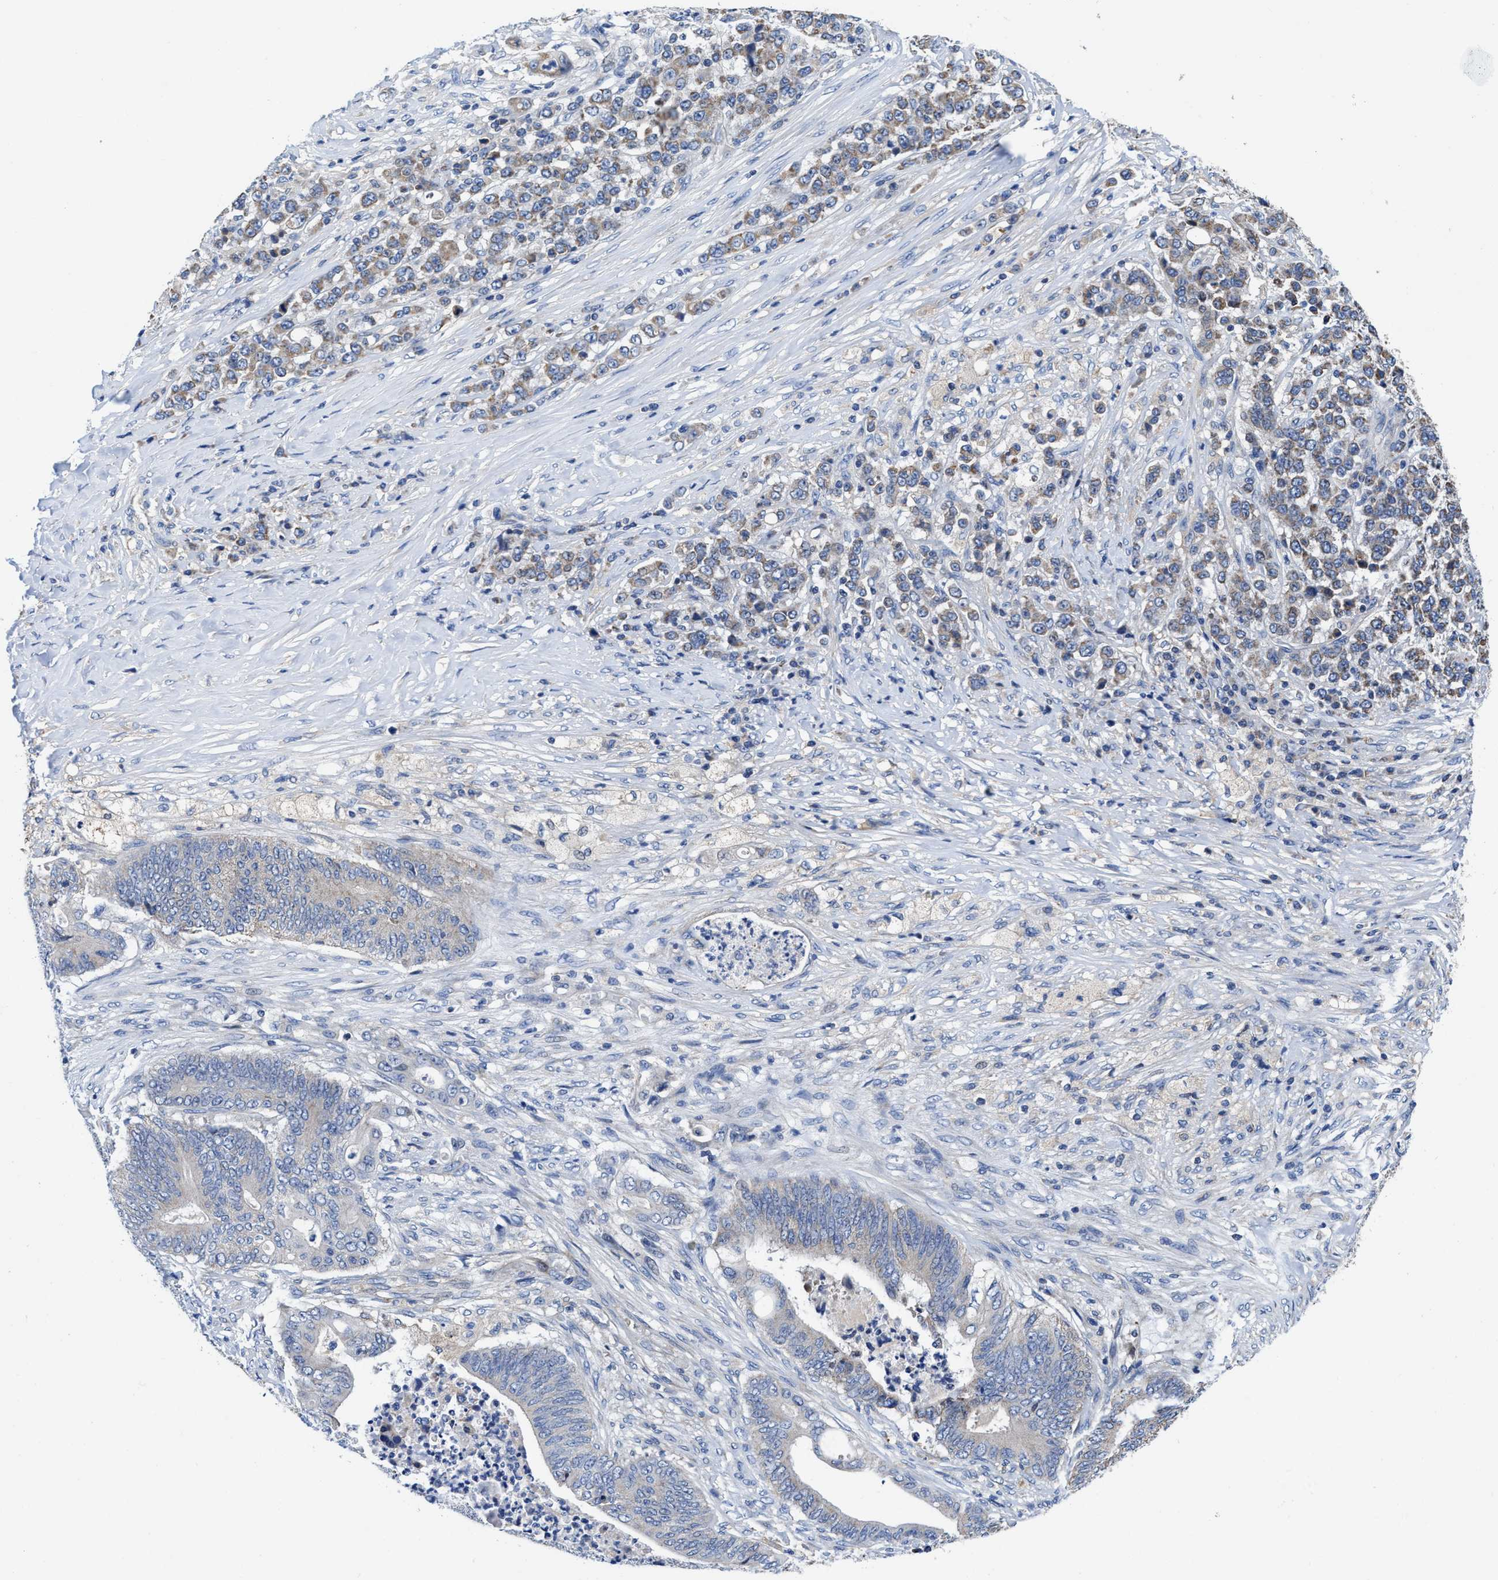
{"staining": {"intensity": "negative", "quantity": "none", "location": "none"}, "tissue": "stomach cancer", "cell_type": "Tumor cells", "image_type": "cancer", "snomed": [{"axis": "morphology", "description": "Adenocarcinoma, NOS"}, {"axis": "topography", "description": "Stomach"}], "caption": "Immunohistochemistry of human stomach adenocarcinoma demonstrates no expression in tumor cells.", "gene": "TMEM30A", "patient": {"sex": "female", "age": 73}}